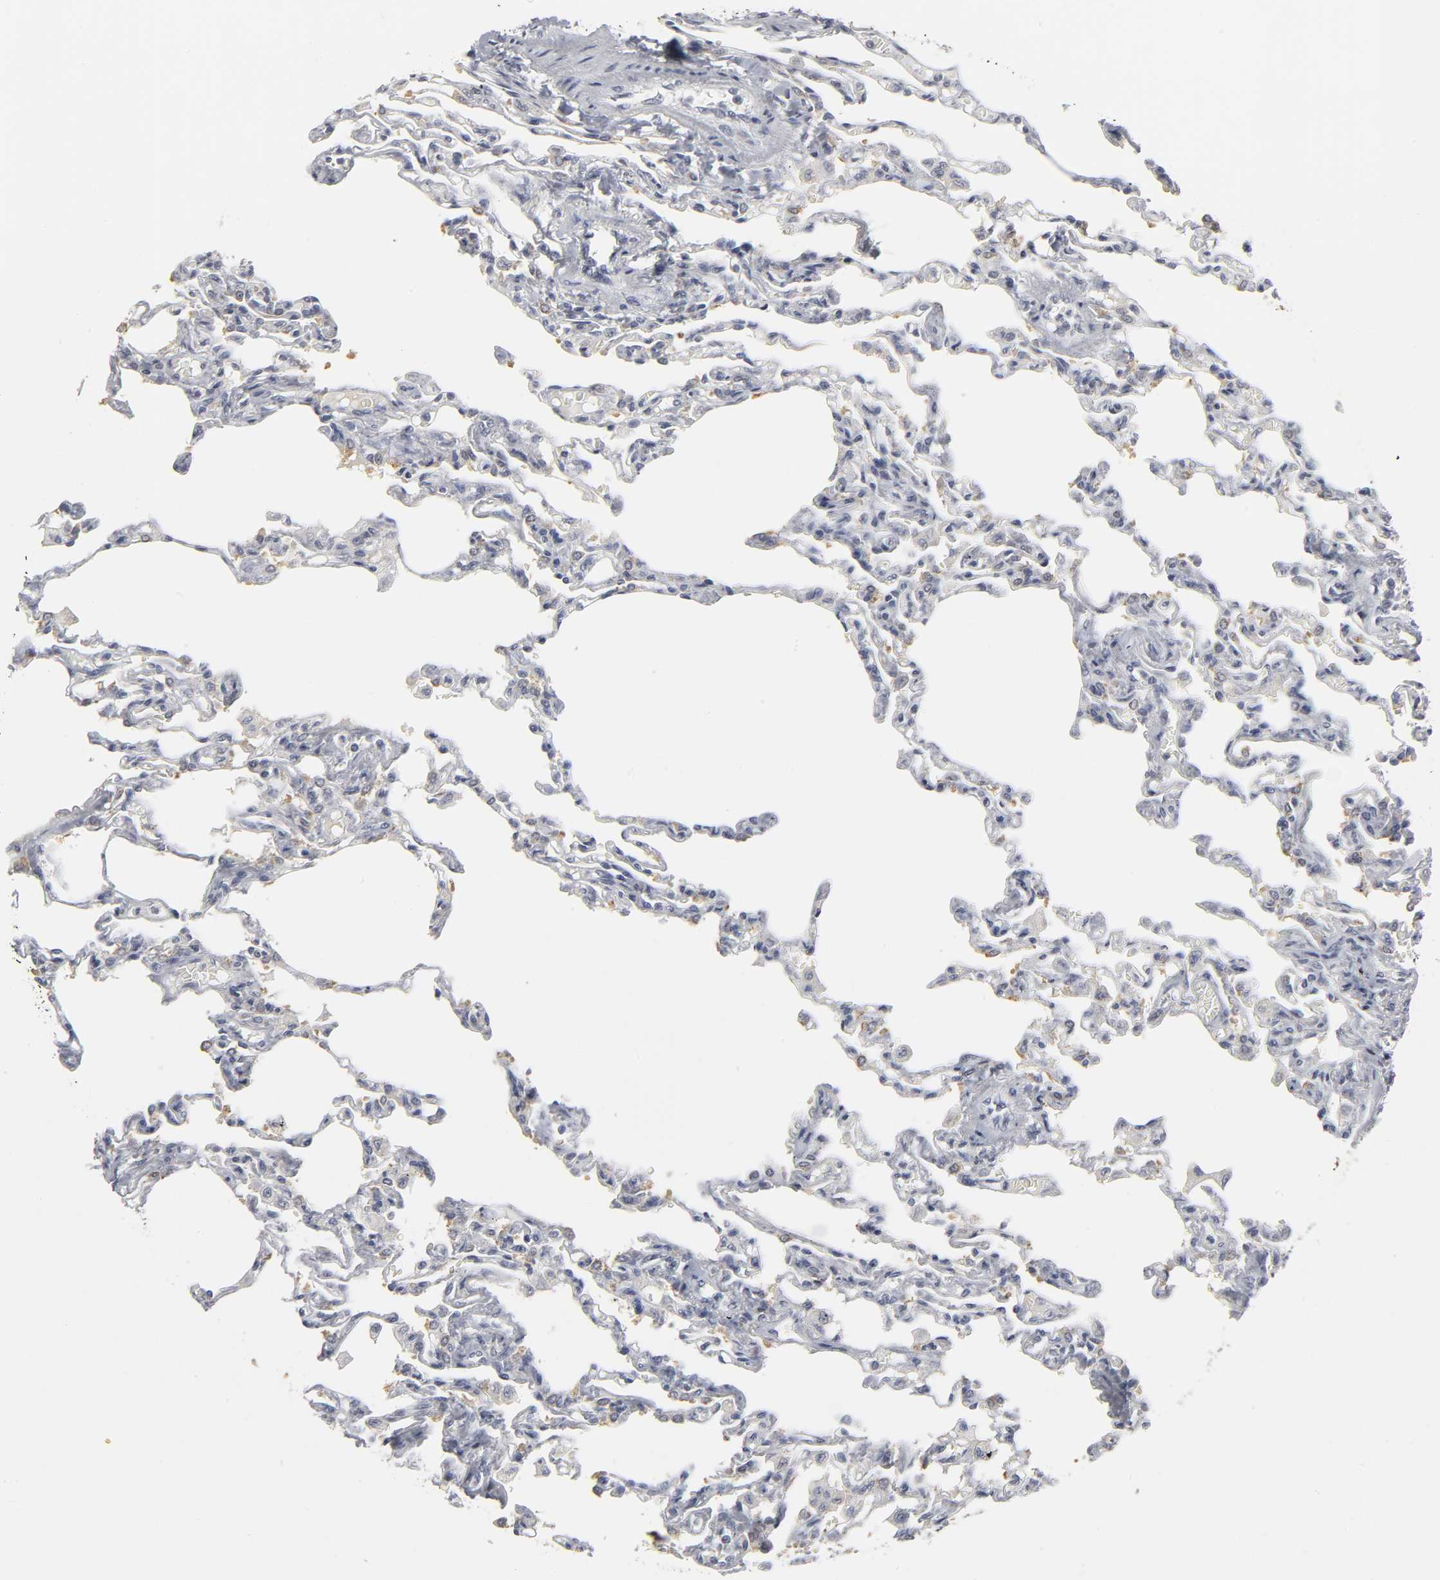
{"staining": {"intensity": "negative", "quantity": "none", "location": "none"}, "tissue": "lung", "cell_type": "Alveolar cells", "image_type": "normal", "snomed": [{"axis": "morphology", "description": "Normal tissue, NOS"}, {"axis": "topography", "description": "Lung"}], "caption": "This is an immunohistochemistry (IHC) micrograph of benign human lung. There is no expression in alveolar cells.", "gene": "TCAP", "patient": {"sex": "male", "age": 21}}